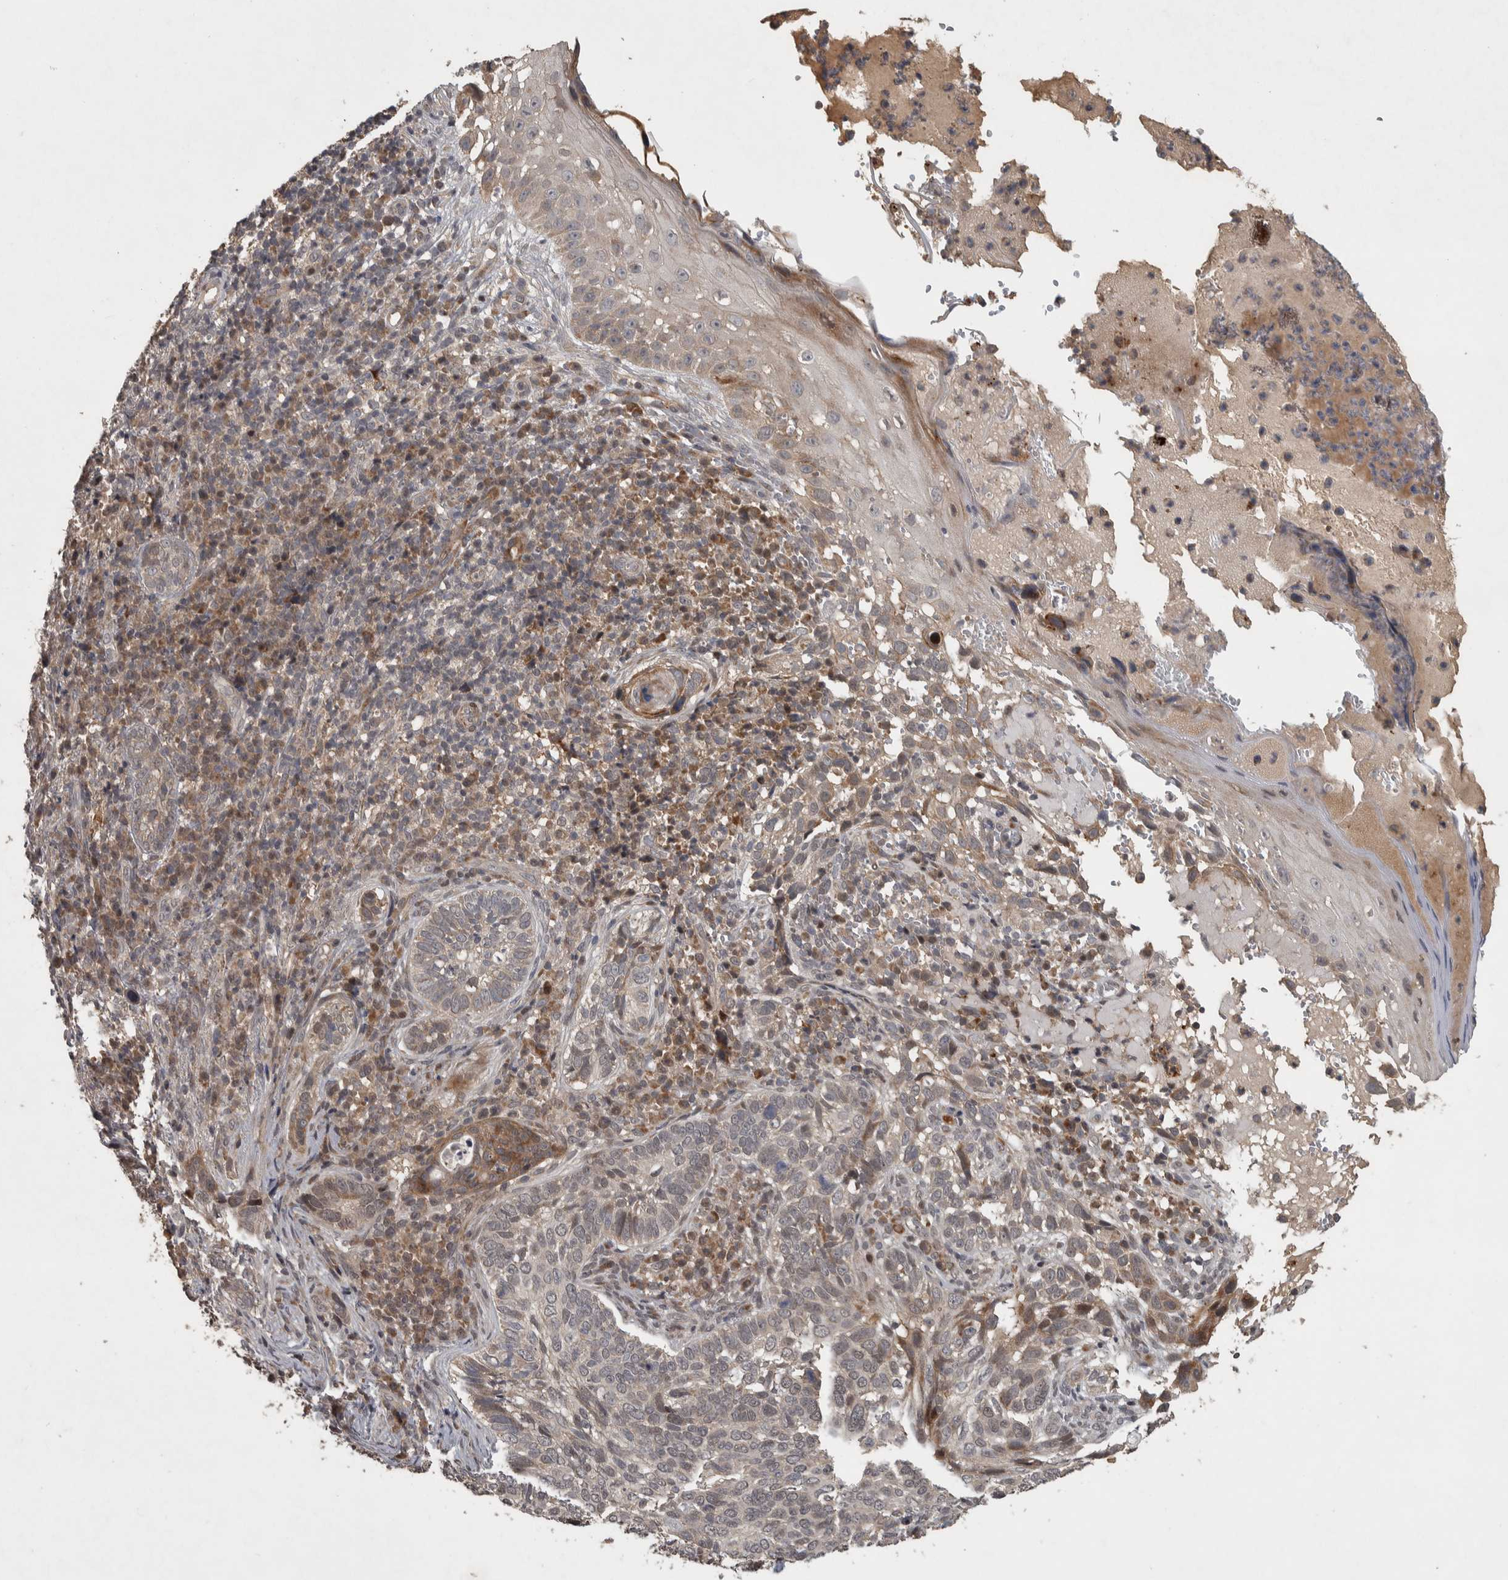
{"staining": {"intensity": "moderate", "quantity": "<25%", "location": "cytoplasmic/membranous"}, "tissue": "skin cancer", "cell_type": "Tumor cells", "image_type": "cancer", "snomed": [{"axis": "morphology", "description": "Basal cell carcinoma"}, {"axis": "topography", "description": "Skin"}], "caption": "The photomicrograph exhibits immunohistochemical staining of skin cancer. There is moderate cytoplasmic/membranous staining is appreciated in approximately <25% of tumor cells. (DAB IHC with brightfield microscopy, high magnification).", "gene": "ERAL1", "patient": {"sex": "female", "age": 89}}